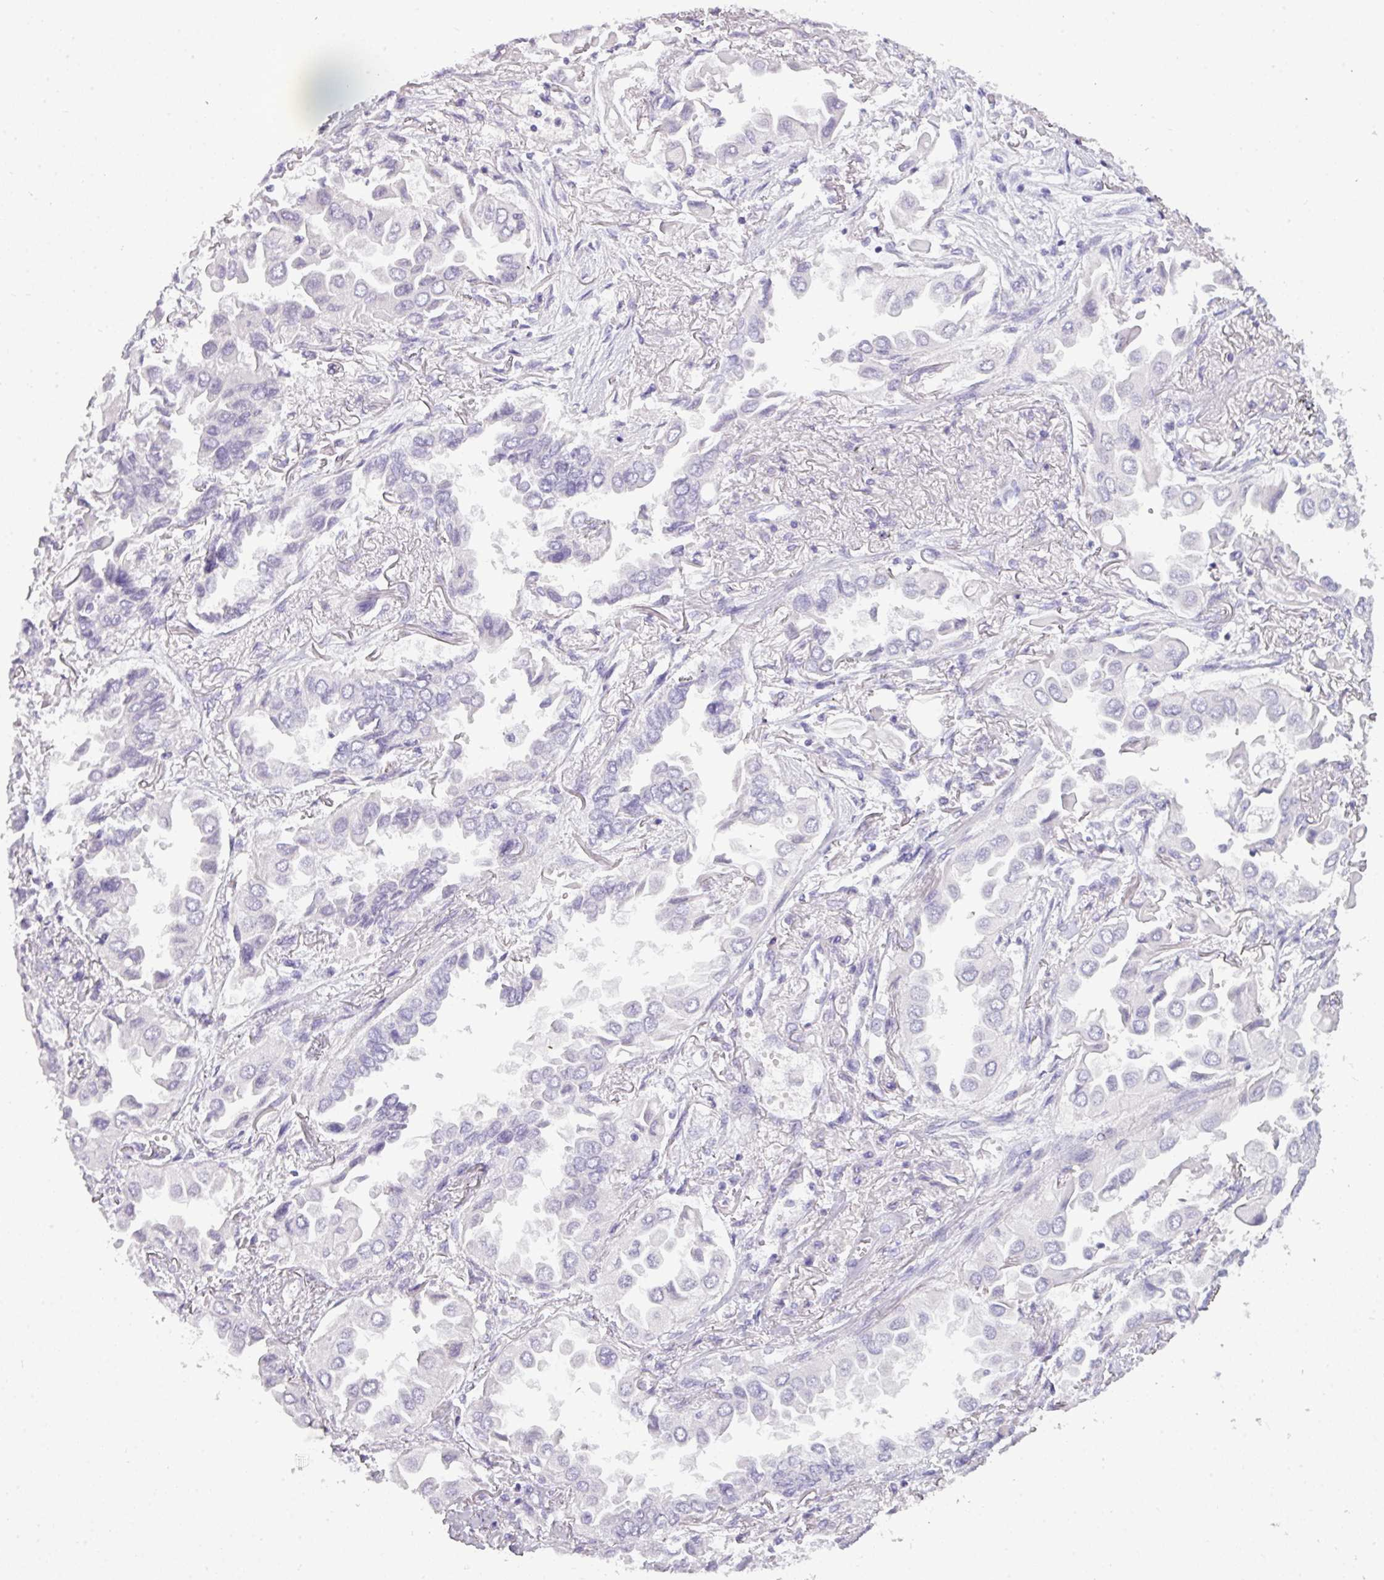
{"staining": {"intensity": "negative", "quantity": "none", "location": "none"}, "tissue": "lung cancer", "cell_type": "Tumor cells", "image_type": "cancer", "snomed": [{"axis": "morphology", "description": "Adenocarcinoma, NOS"}, {"axis": "topography", "description": "Lung"}], "caption": "Histopathology image shows no protein positivity in tumor cells of lung cancer (adenocarcinoma) tissue.", "gene": "TMEM91", "patient": {"sex": "female", "age": 76}}